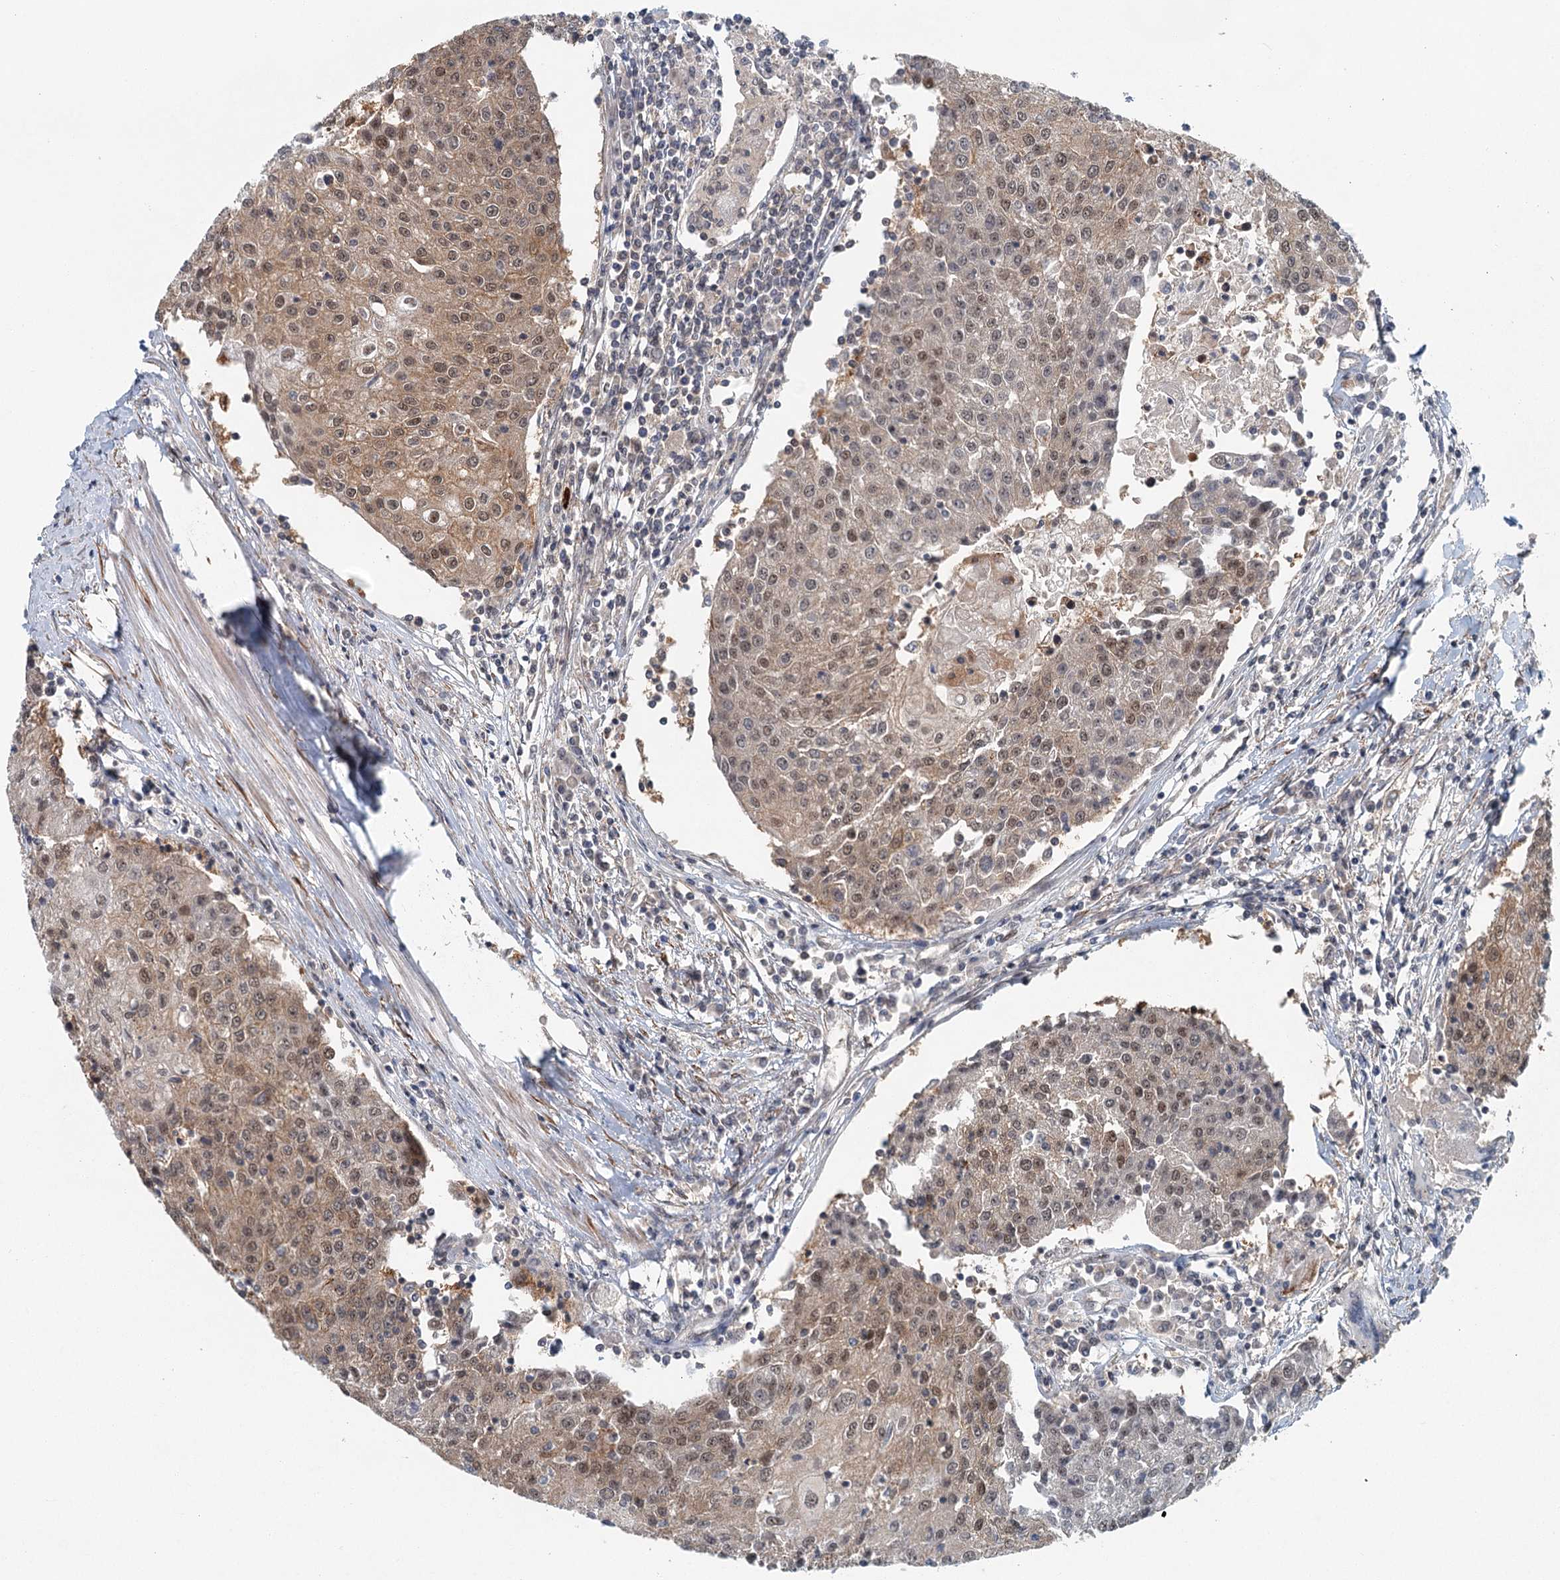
{"staining": {"intensity": "moderate", "quantity": ">75%", "location": "nuclear"}, "tissue": "urothelial cancer", "cell_type": "Tumor cells", "image_type": "cancer", "snomed": [{"axis": "morphology", "description": "Urothelial carcinoma, High grade"}, {"axis": "topography", "description": "Urinary bladder"}], "caption": "This image shows urothelial carcinoma (high-grade) stained with immunohistochemistry to label a protein in brown. The nuclear of tumor cells show moderate positivity for the protein. Nuclei are counter-stained blue.", "gene": "TAS2R42", "patient": {"sex": "female", "age": 85}}